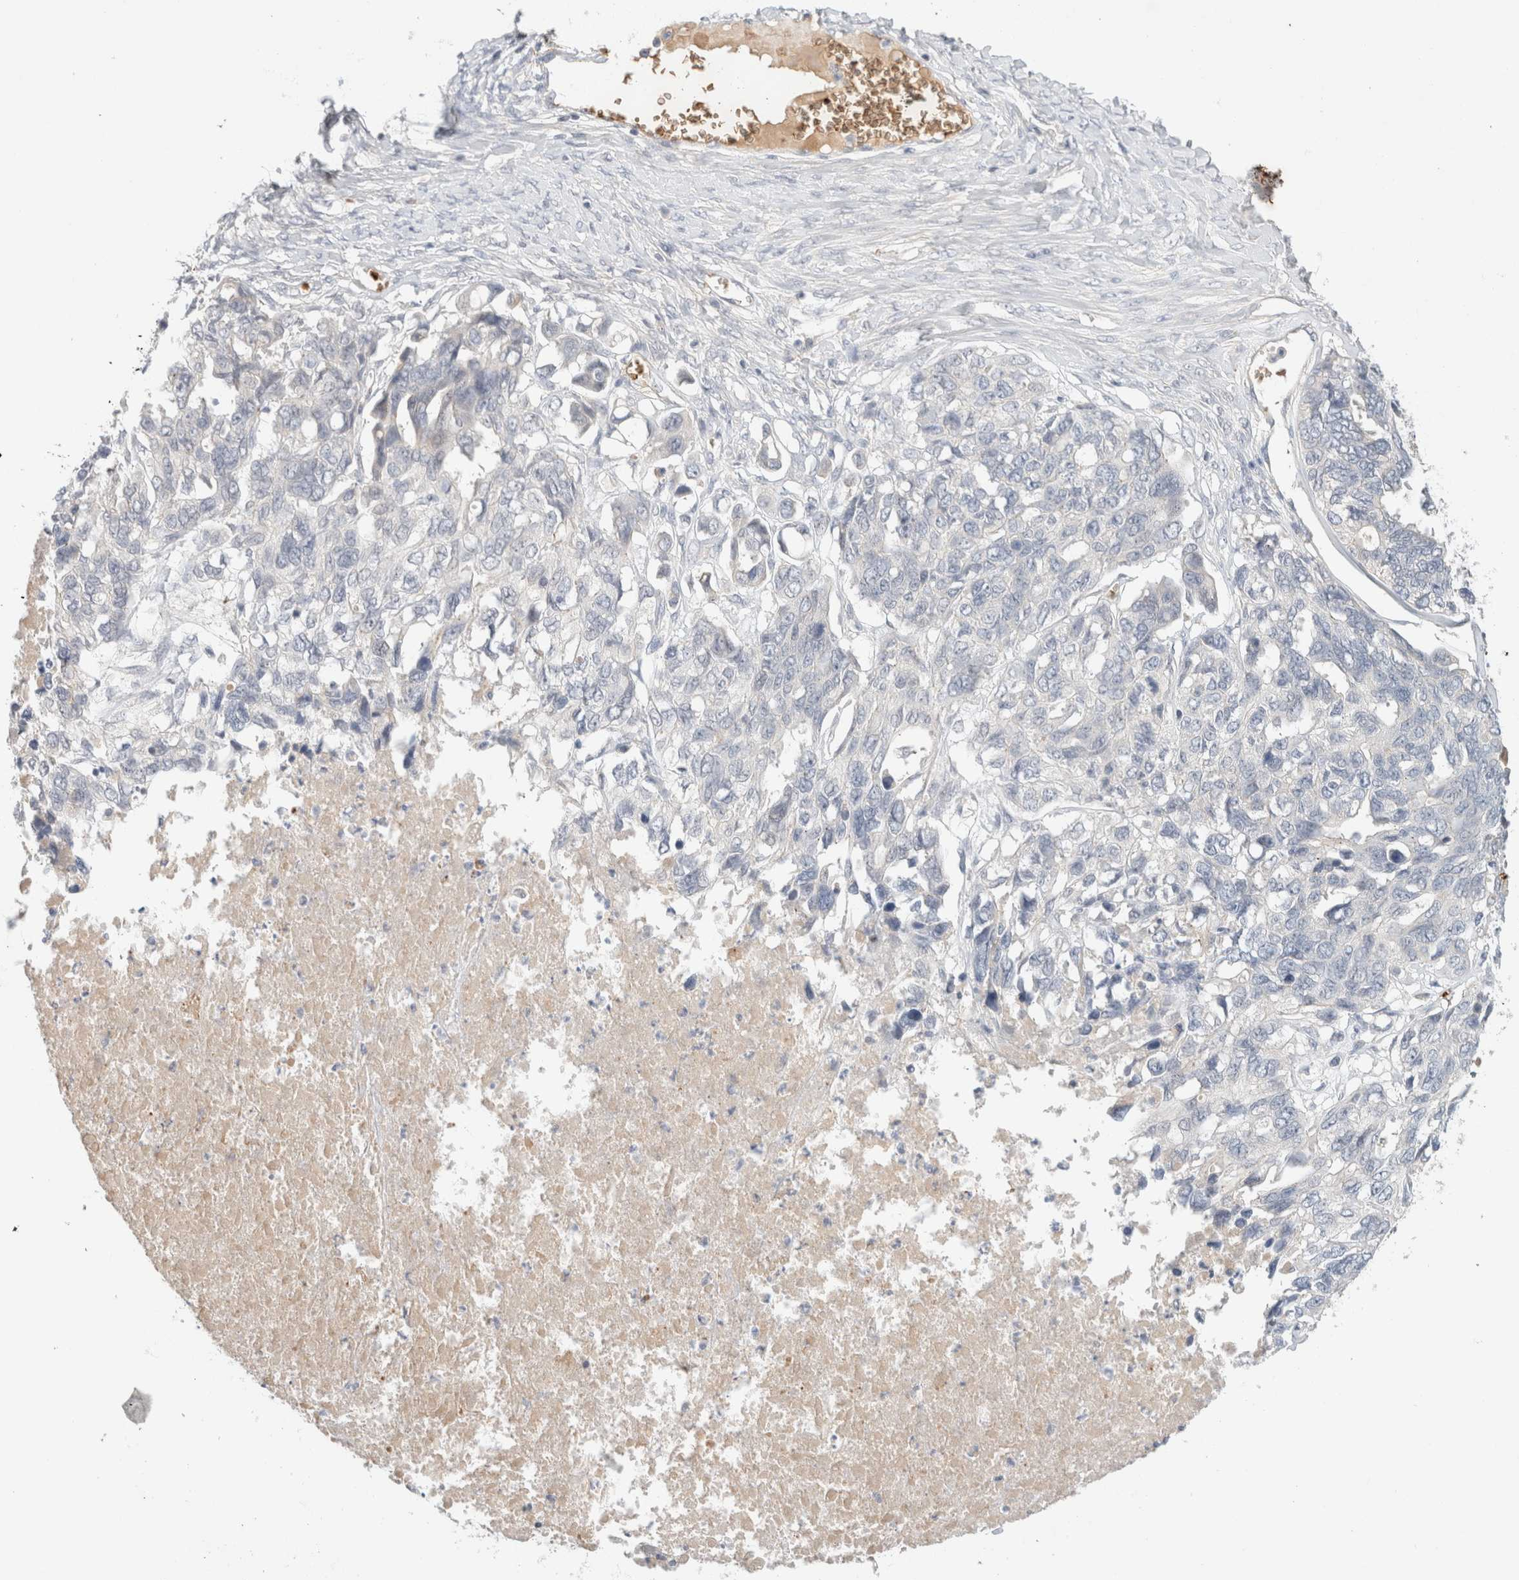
{"staining": {"intensity": "negative", "quantity": "none", "location": "none"}, "tissue": "ovarian cancer", "cell_type": "Tumor cells", "image_type": "cancer", "snomed": [{"axis": "morphology", "description": "Cystadenocarcinoma, serous, NOS"}, {"axis": "topography", "description": "Ovary"}], "caption": "High power microscopy micrograph of an IHC photomicrograph of serous cystadenocarcinoma (ovarian), revealing no significant positivity in tumor cells.", "gene": "MST1", "patient": {"sex": "female", "age": 79}}